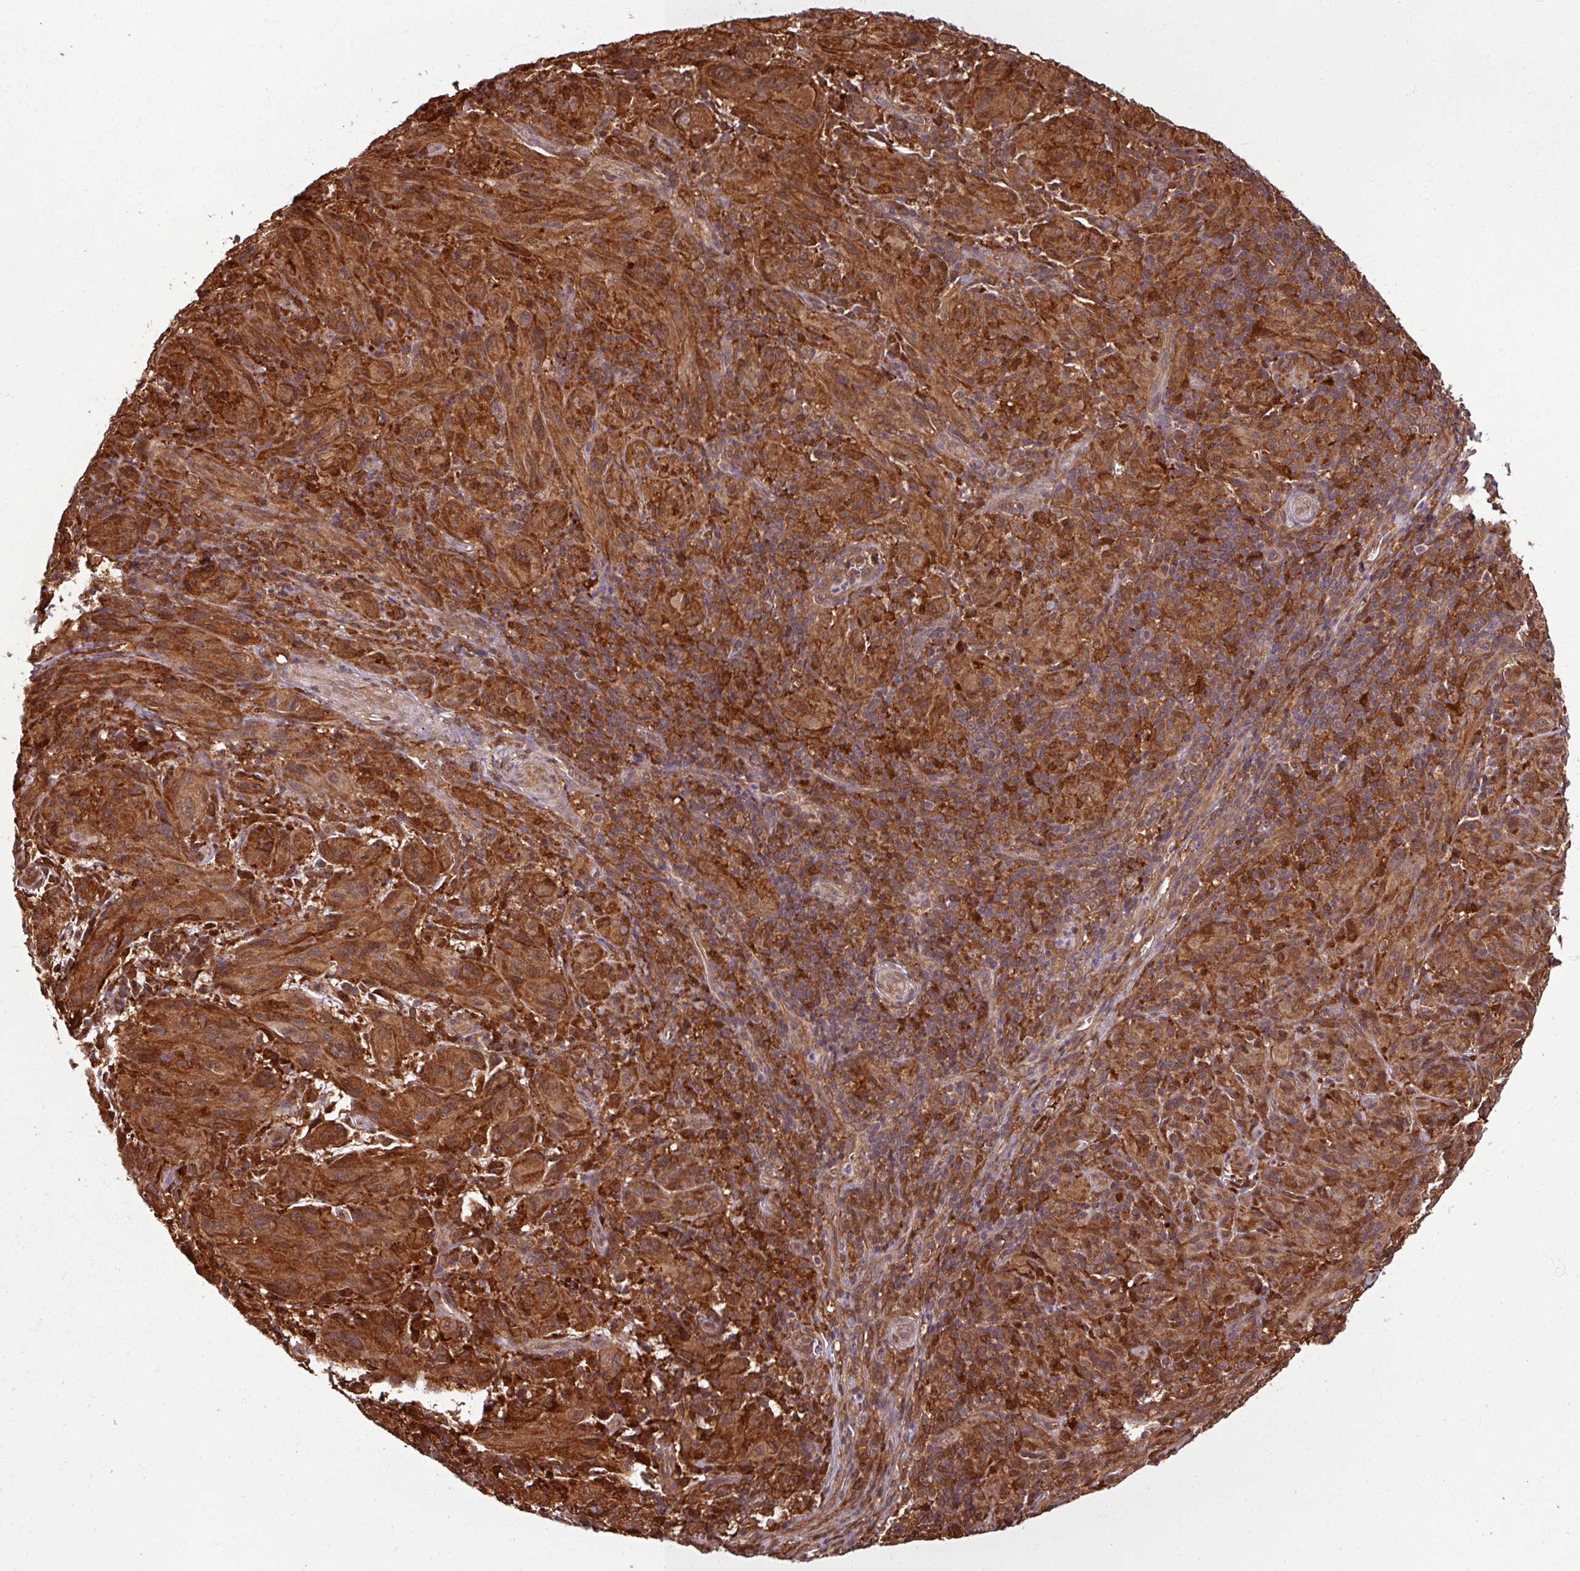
{"staining": {"intensity": "strong", "quantity": ">75%", "location": "cytoplasmic/membranous,nuclear"}, "tissue": "melanoma", "cell_type": "Tumor cells", "image_type": "cancer", "snomed": [{"axis": "morphology", "description": "Malignant melanoma, NOS"}, {"axis": "topography", "description": "Skin of head"}], "caption": "Malignant melanoma tissue displays strong cytoplasmic/membranous and nuclear positivity in approximately >75% of tumor cells", "gene": "KCTD11", "patient": {"sex": "male", "age": 96}}